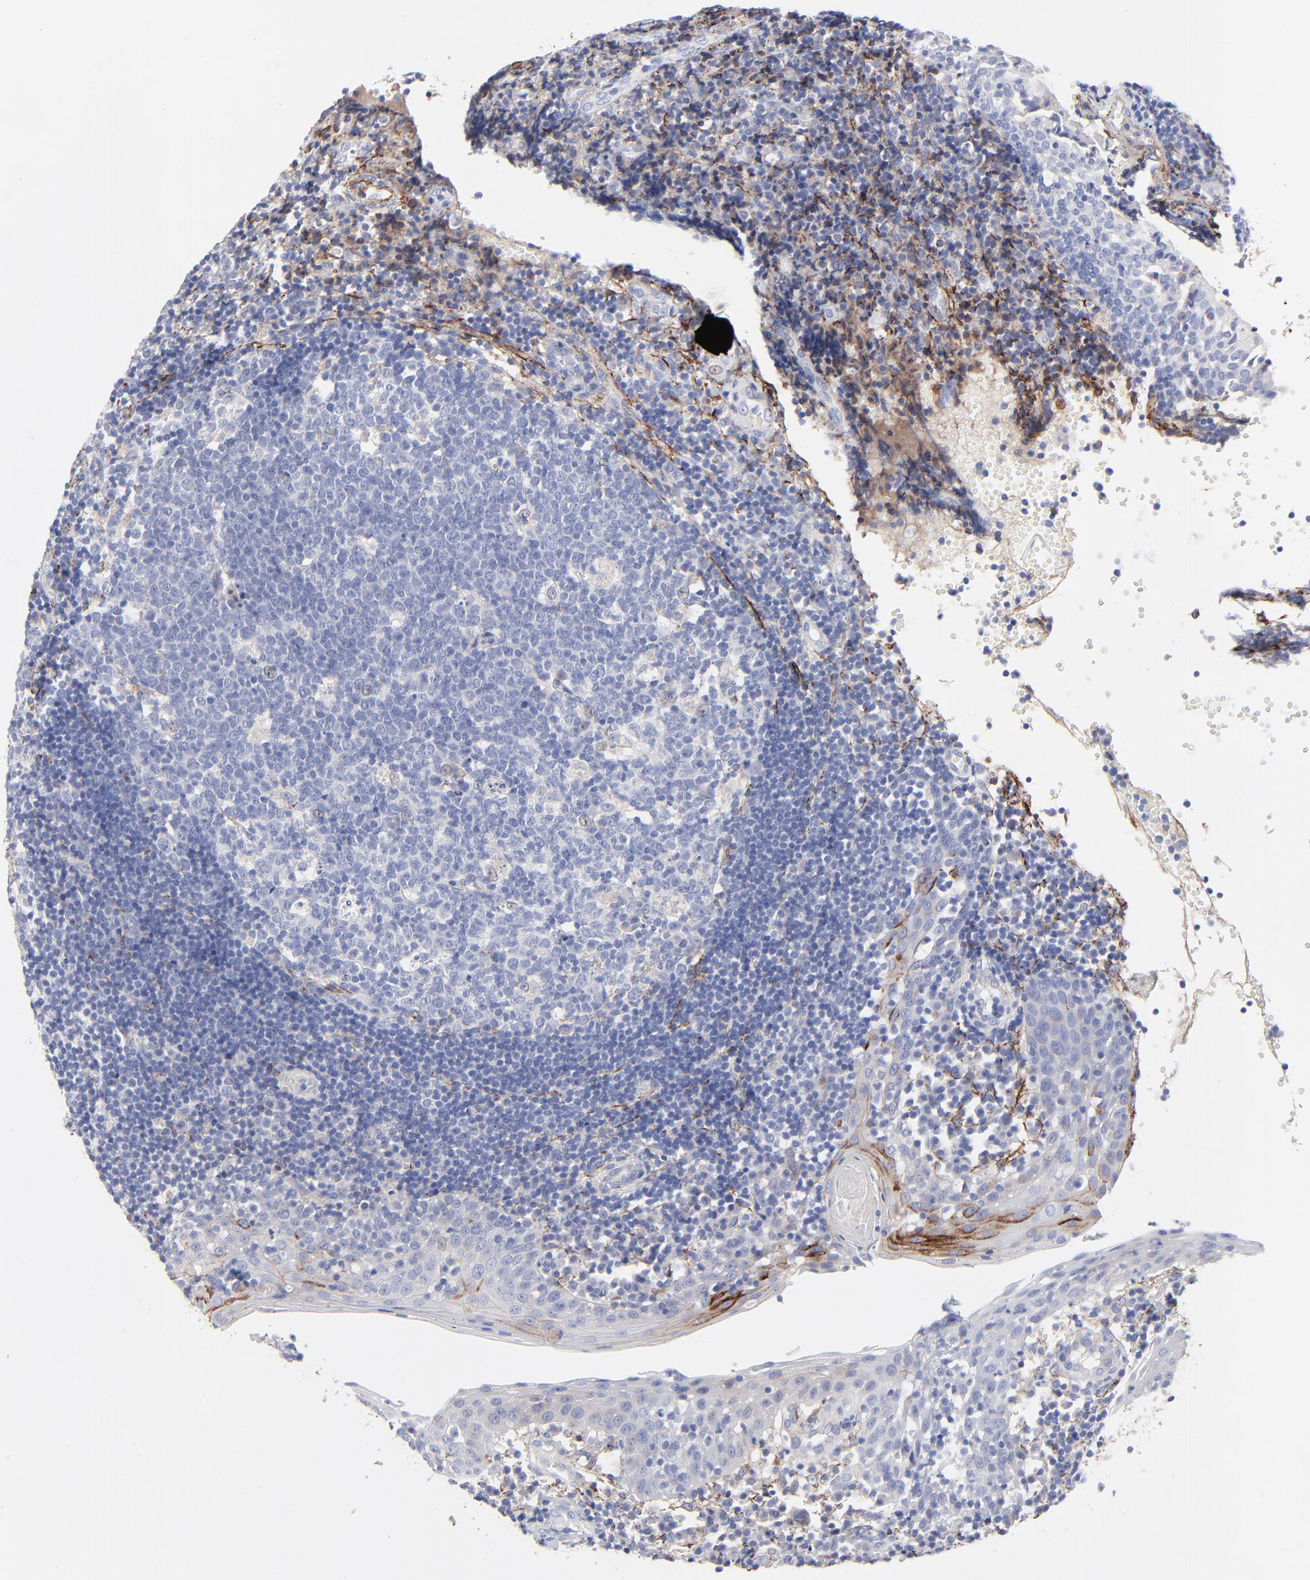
{"staining": {"intensity": "negative", "quantity": "none", "location": "none"}, "tissue": "tonsil", "cell_type": "Germinal center cells", "image_type": "normal", "snomed": [{"axis": "morphology", "description": "Normal tissue, NOS"}, {"axis": "topography", "description": "Tonsil"}], "caption": "This image is of unremarkable tonsil stained with immunohistochemistry (IHC) to label a protein in brown with the nuclei are counter-stained blue. There is no positivity in germinal center cells. (DAB (3,3'-diaminobenzidine) IHC visualized using brightfield microscopy, high magnification).", "gene": "FBLN2", "patient": {"sex": "female", "age": 40}}